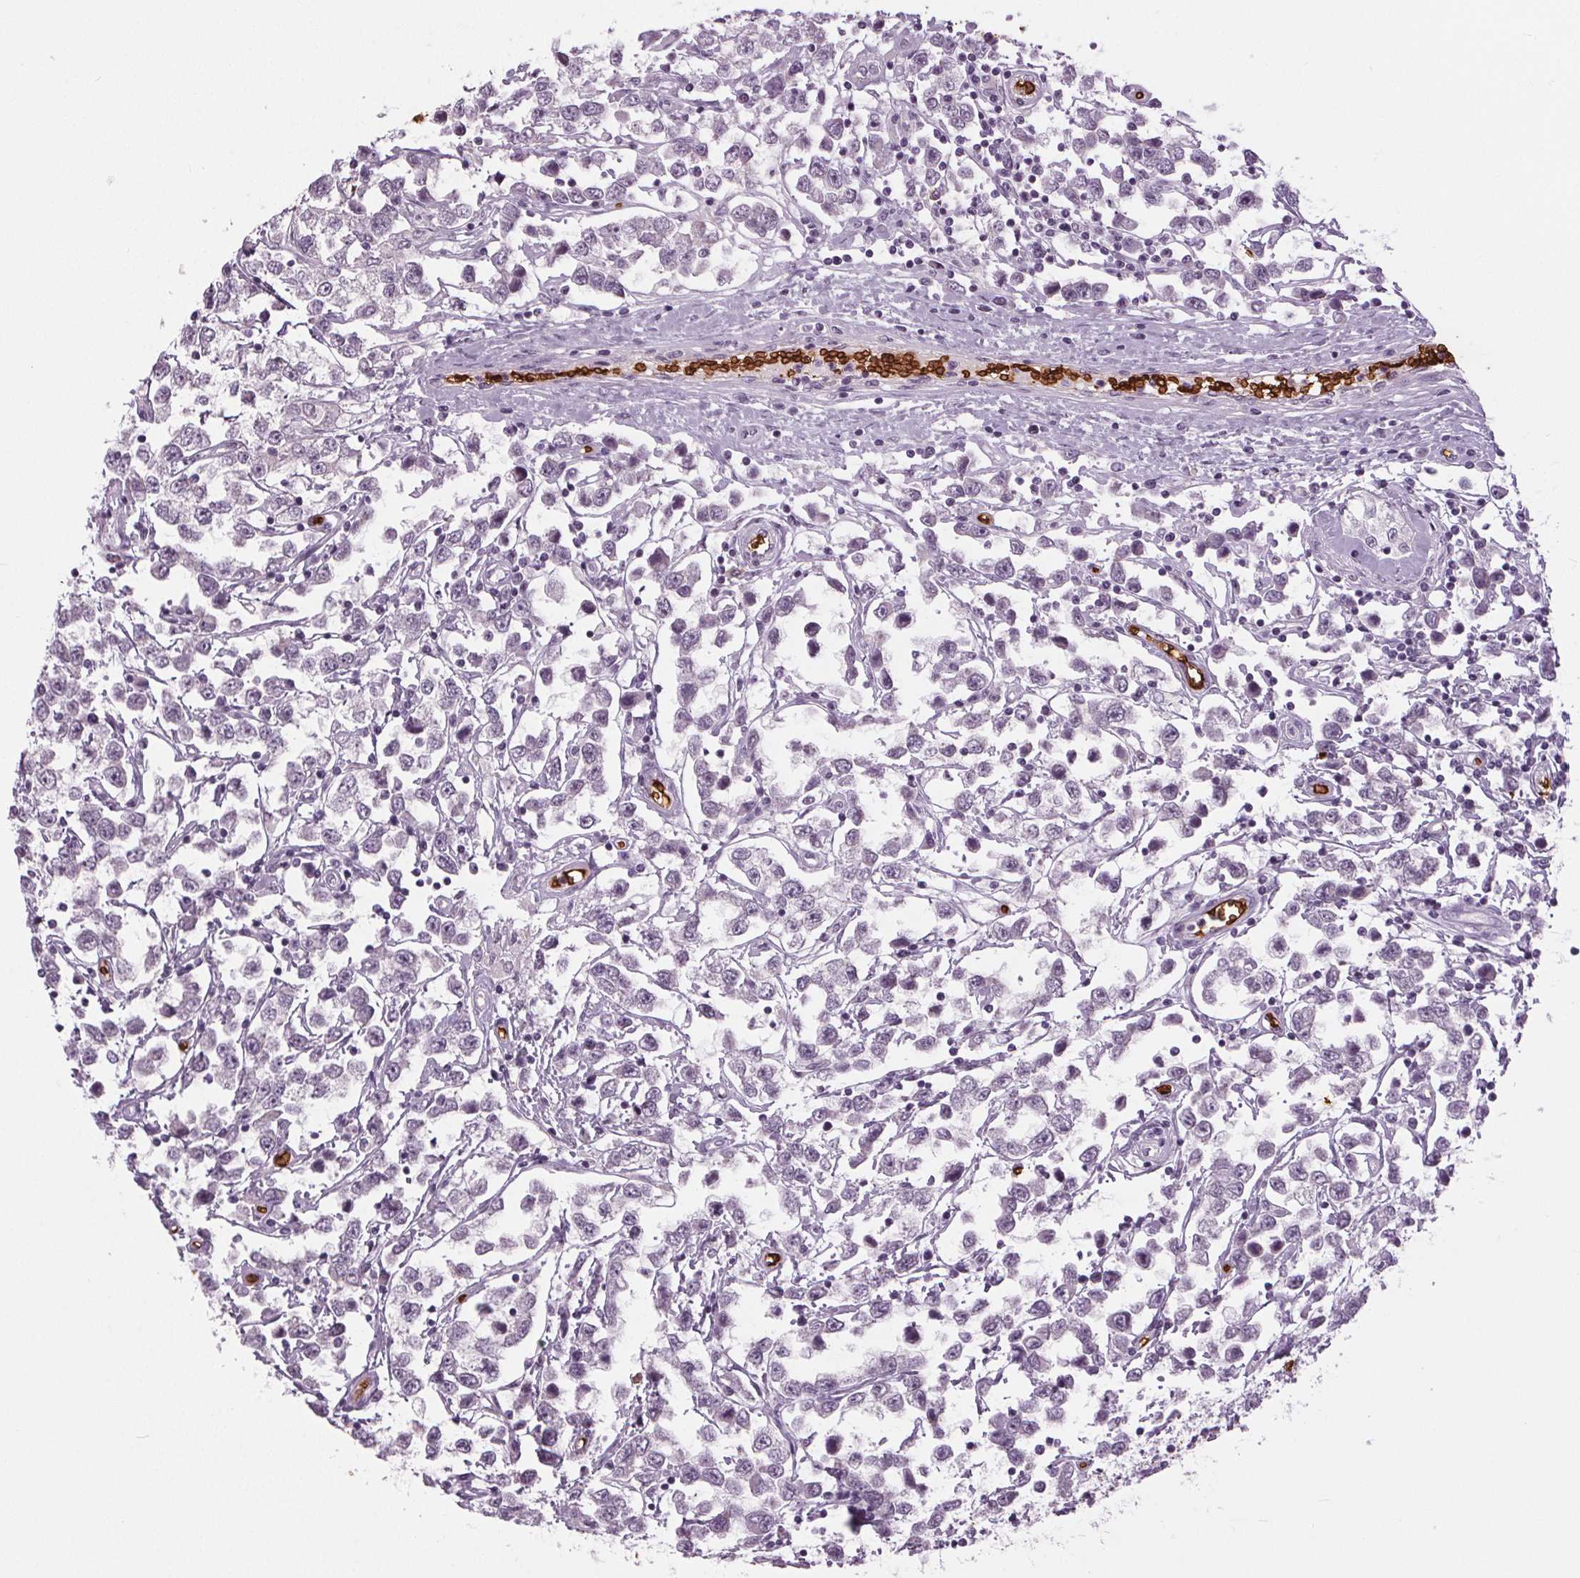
{"staining": {"intensity": "negative", "quantity": "none", "location": "none"}, "tissue": "testis cancer", "cell_type": "Tumor cells", "image_type": "cancer", "snomed": [{"axis": "morphology", "description": "Seminoma, NOS"}, {"axis": "topography", "description": "Testis"}], "caption": "The photomicrograph exhibits no staining of tumor cells in testis cancer (seminoma).", "gene": "SLC4A1", "patient": {"sex": "male", "age": 34}}